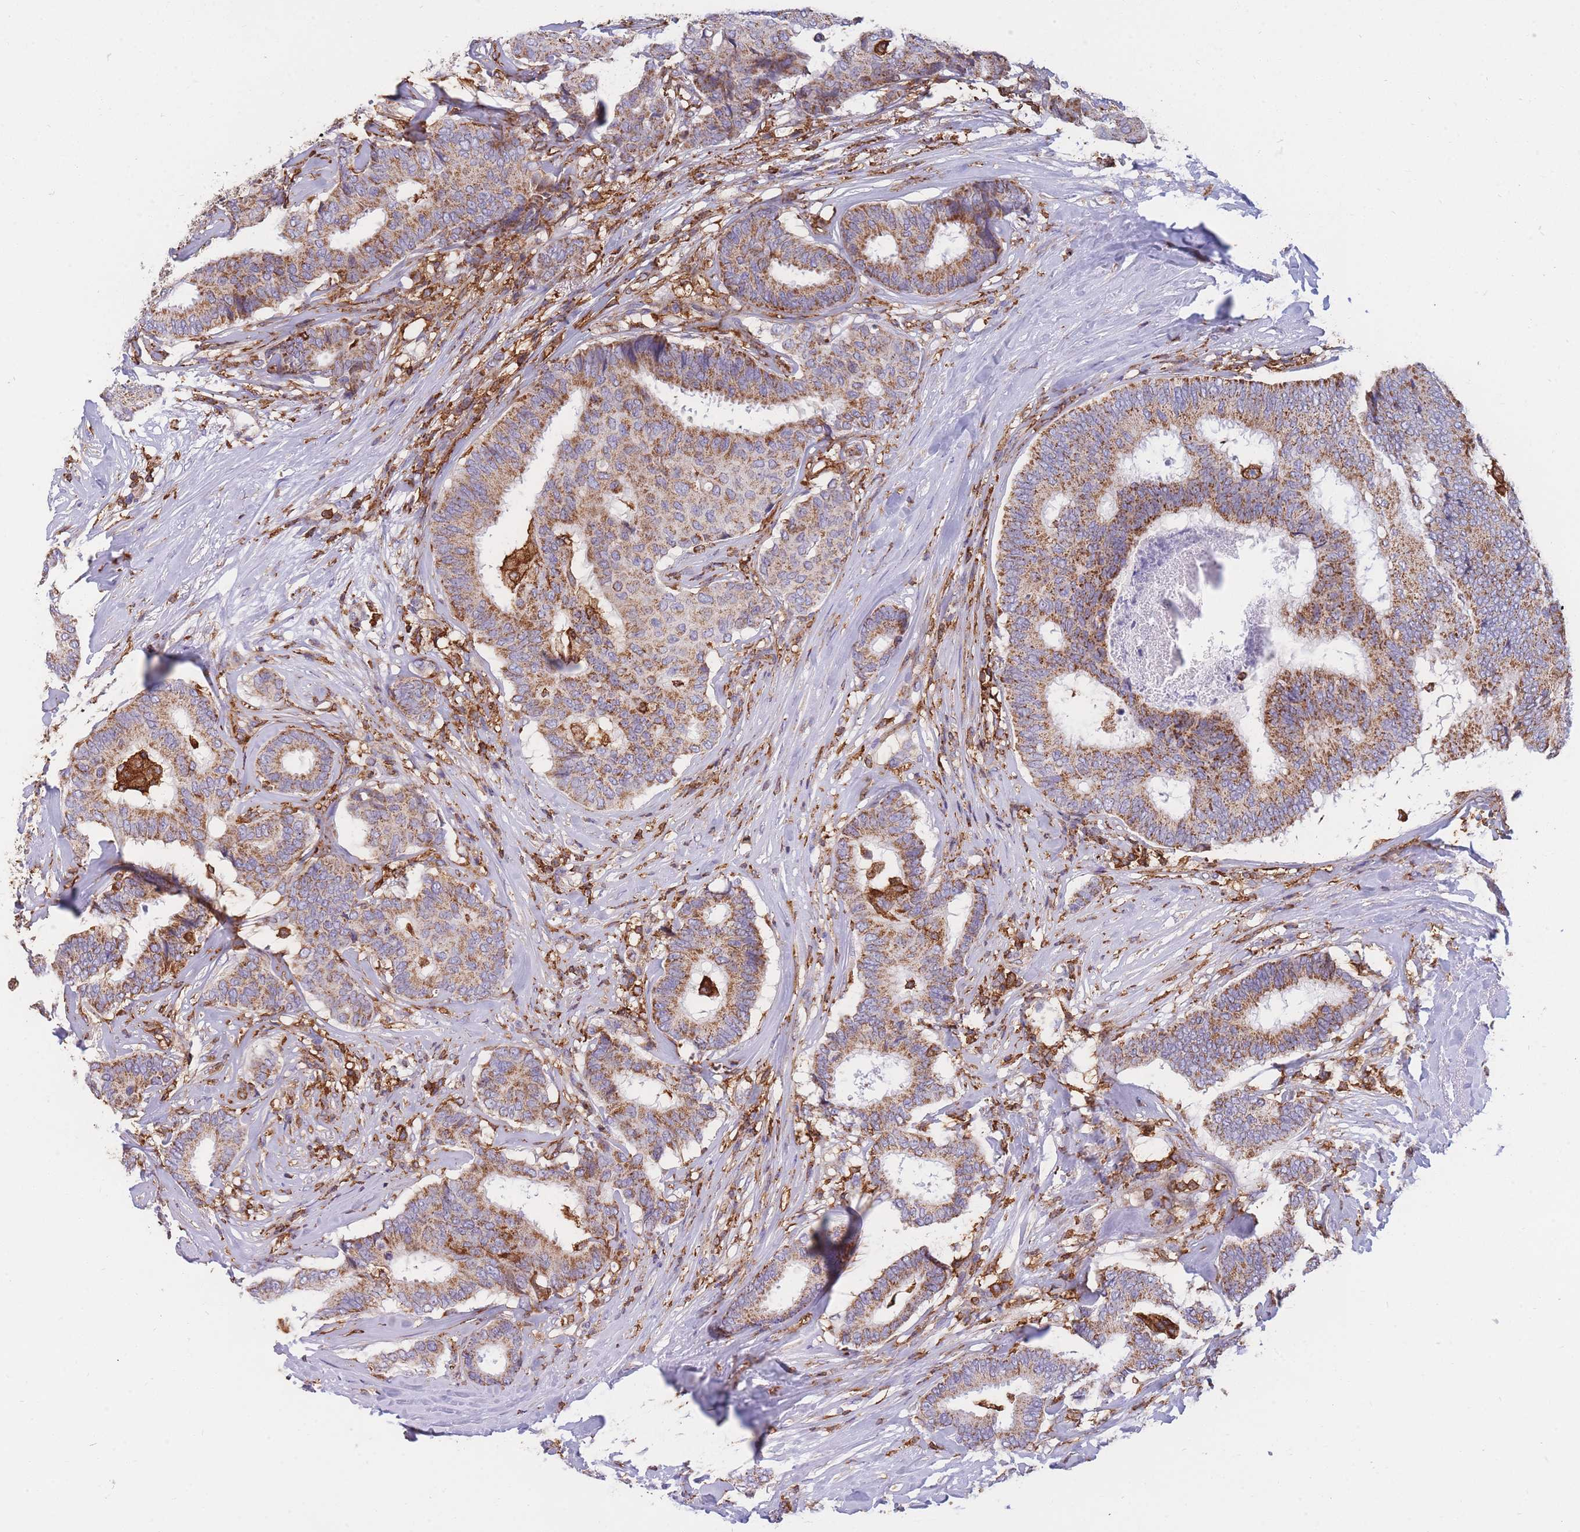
{"staining": {"intensity": "moderate", "quantity": "25%-75%", "location": "cytoplasmic/membranous"}, "tissue": "breast cancer", "cell_type": "Tumor cells", "image_type": "cancer", "snomed": [{"axis": "morphology", "description": "Duct carcinoma"}, {"axis": "topography", "description": "Breast"}], "caption": "Breast intraductal carcinoma stained with a brown dye shows moderate cytoplasmic/membranous positive staining in about 25%-75% of tumor cells.", "gene": "MRPL54", "patient": {"sex": "female", "age": 75}}